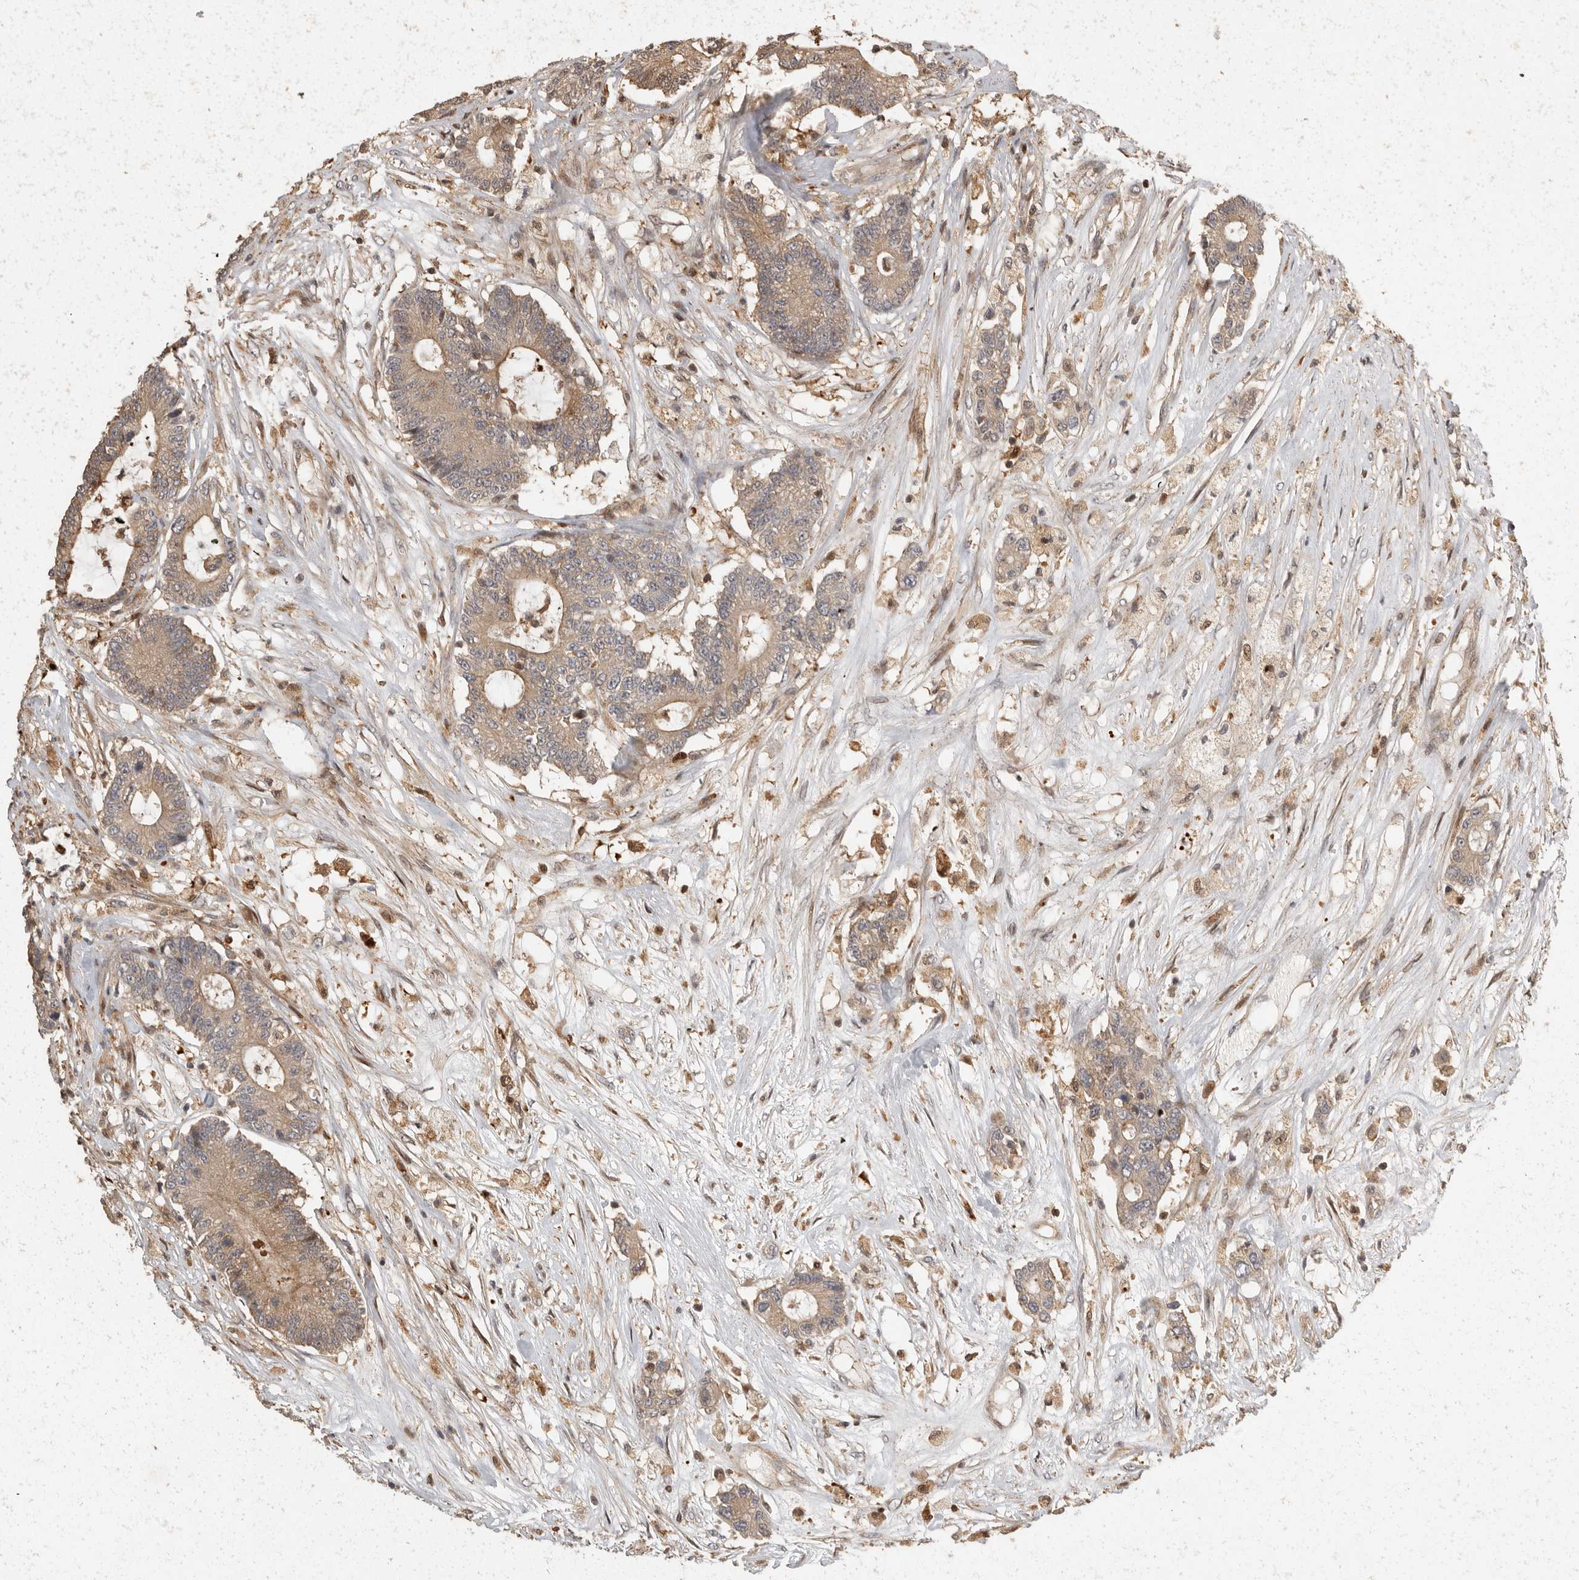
{"staining": {"intensity": "weak", "quantity": ">75%", "location": "cytoplasmic/membranous"}, "tissue": "colorectal cancer", "cell_type": "Tumor cells", "image_type": "cancer", "snomed": [{"axis": "morphology", "description": "Adenocarcinoma, NOS"}, {"axis": "topography", "description": "Colon"}], "caption": "Protein expression by immunohistochemistry (IHC) reveals weak cytoplasmic/membranous expression in approximately >75% of tumor cells in colorectal cancer (adenocarcinoma).", "gene": "SWT1", "patient": {"sex": "female", "age": 84}}